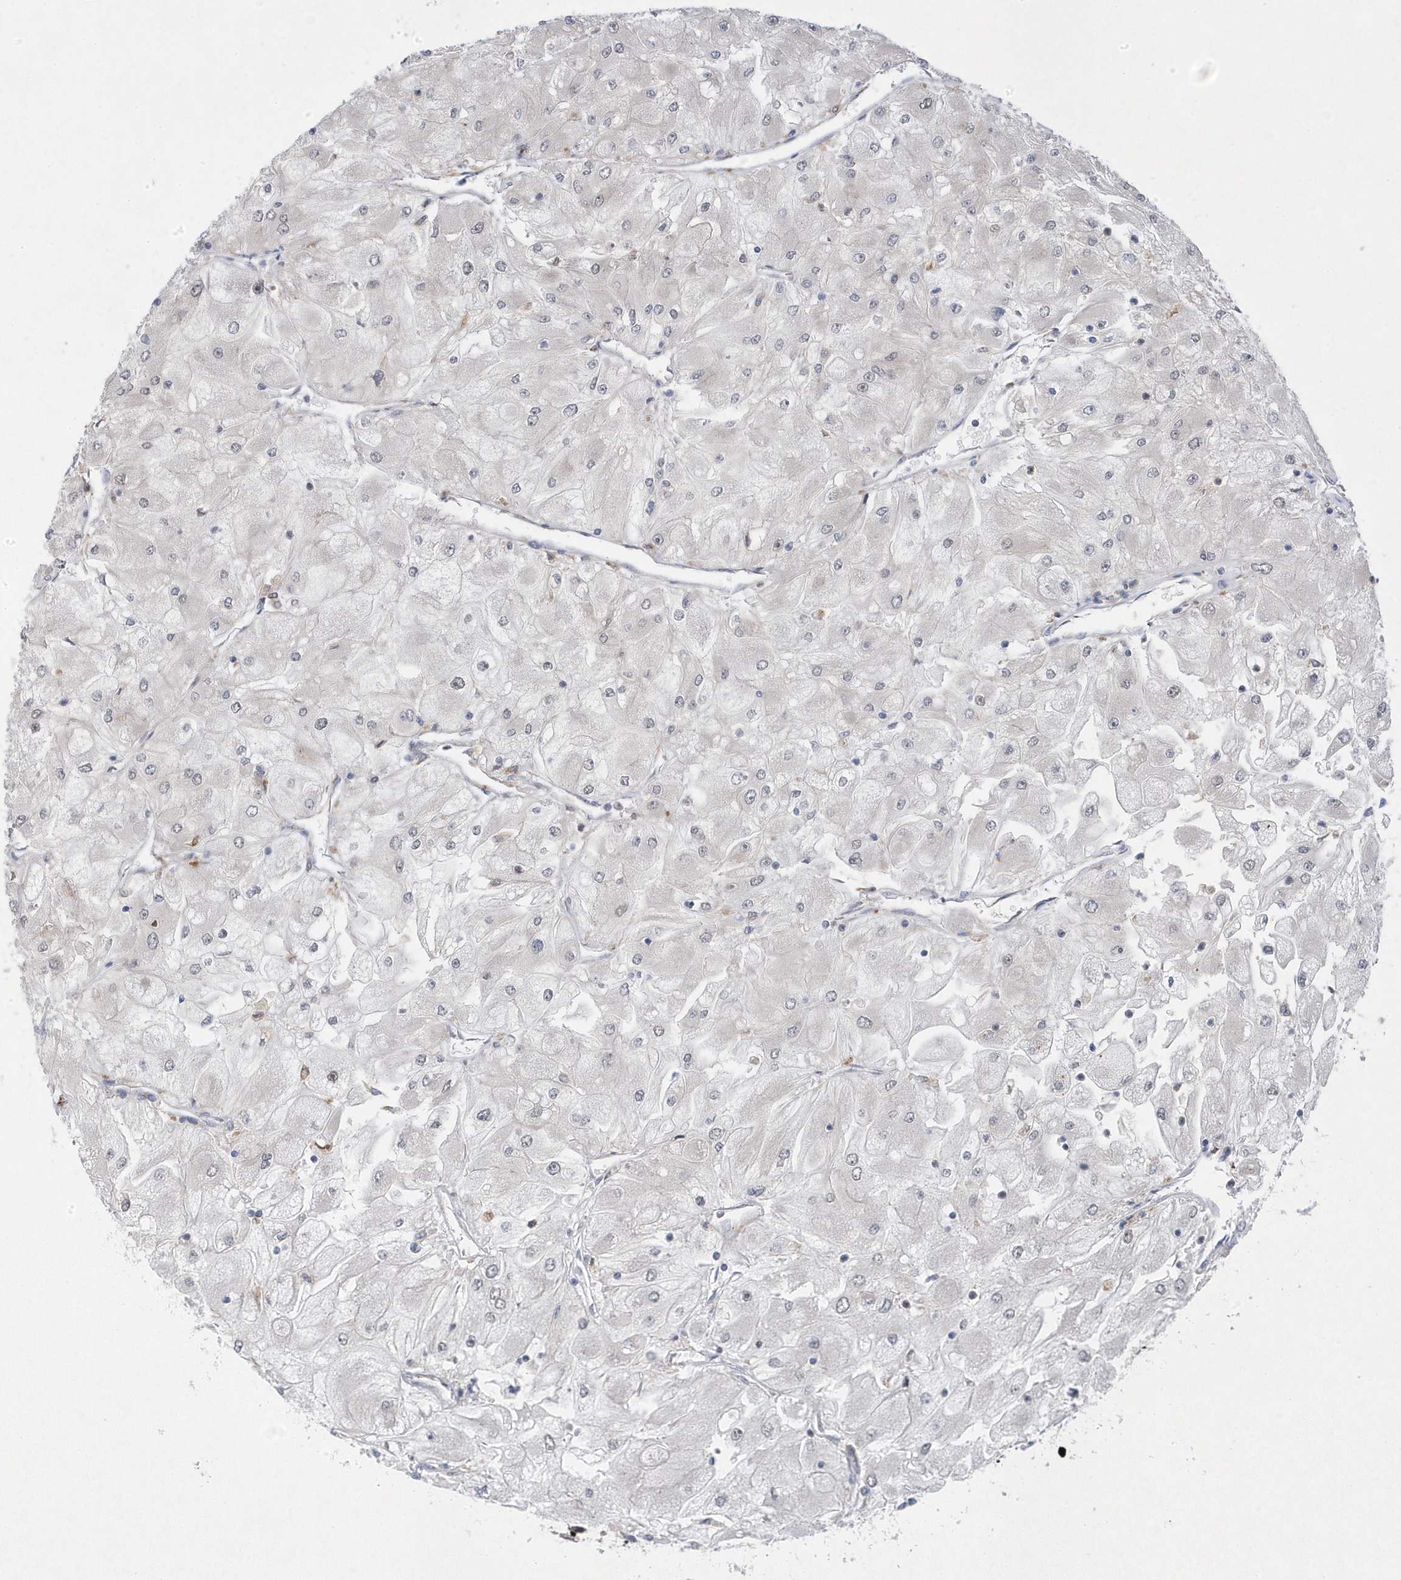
{"staining": {"intensity": "negative", "quantity": "none", "location": "none"}, "tissue": "renal cancer", "cell_type": "Tumor cells", "image_type": "cancer", "snomed": [{"axis": "morphology", "description": "Adenocarcinoma, NOS"}, {"axis": "topography", "description": "Kidney"}], "caption": "DAB (3,3'-diaminobenzidine) immunohistochemical staining of human renal cancer (adenocarcinoma) demonstrates no significant staining in tumor cells.", "gene": "ANAPC1", "patient": {"sex": "male", "age": 80}}